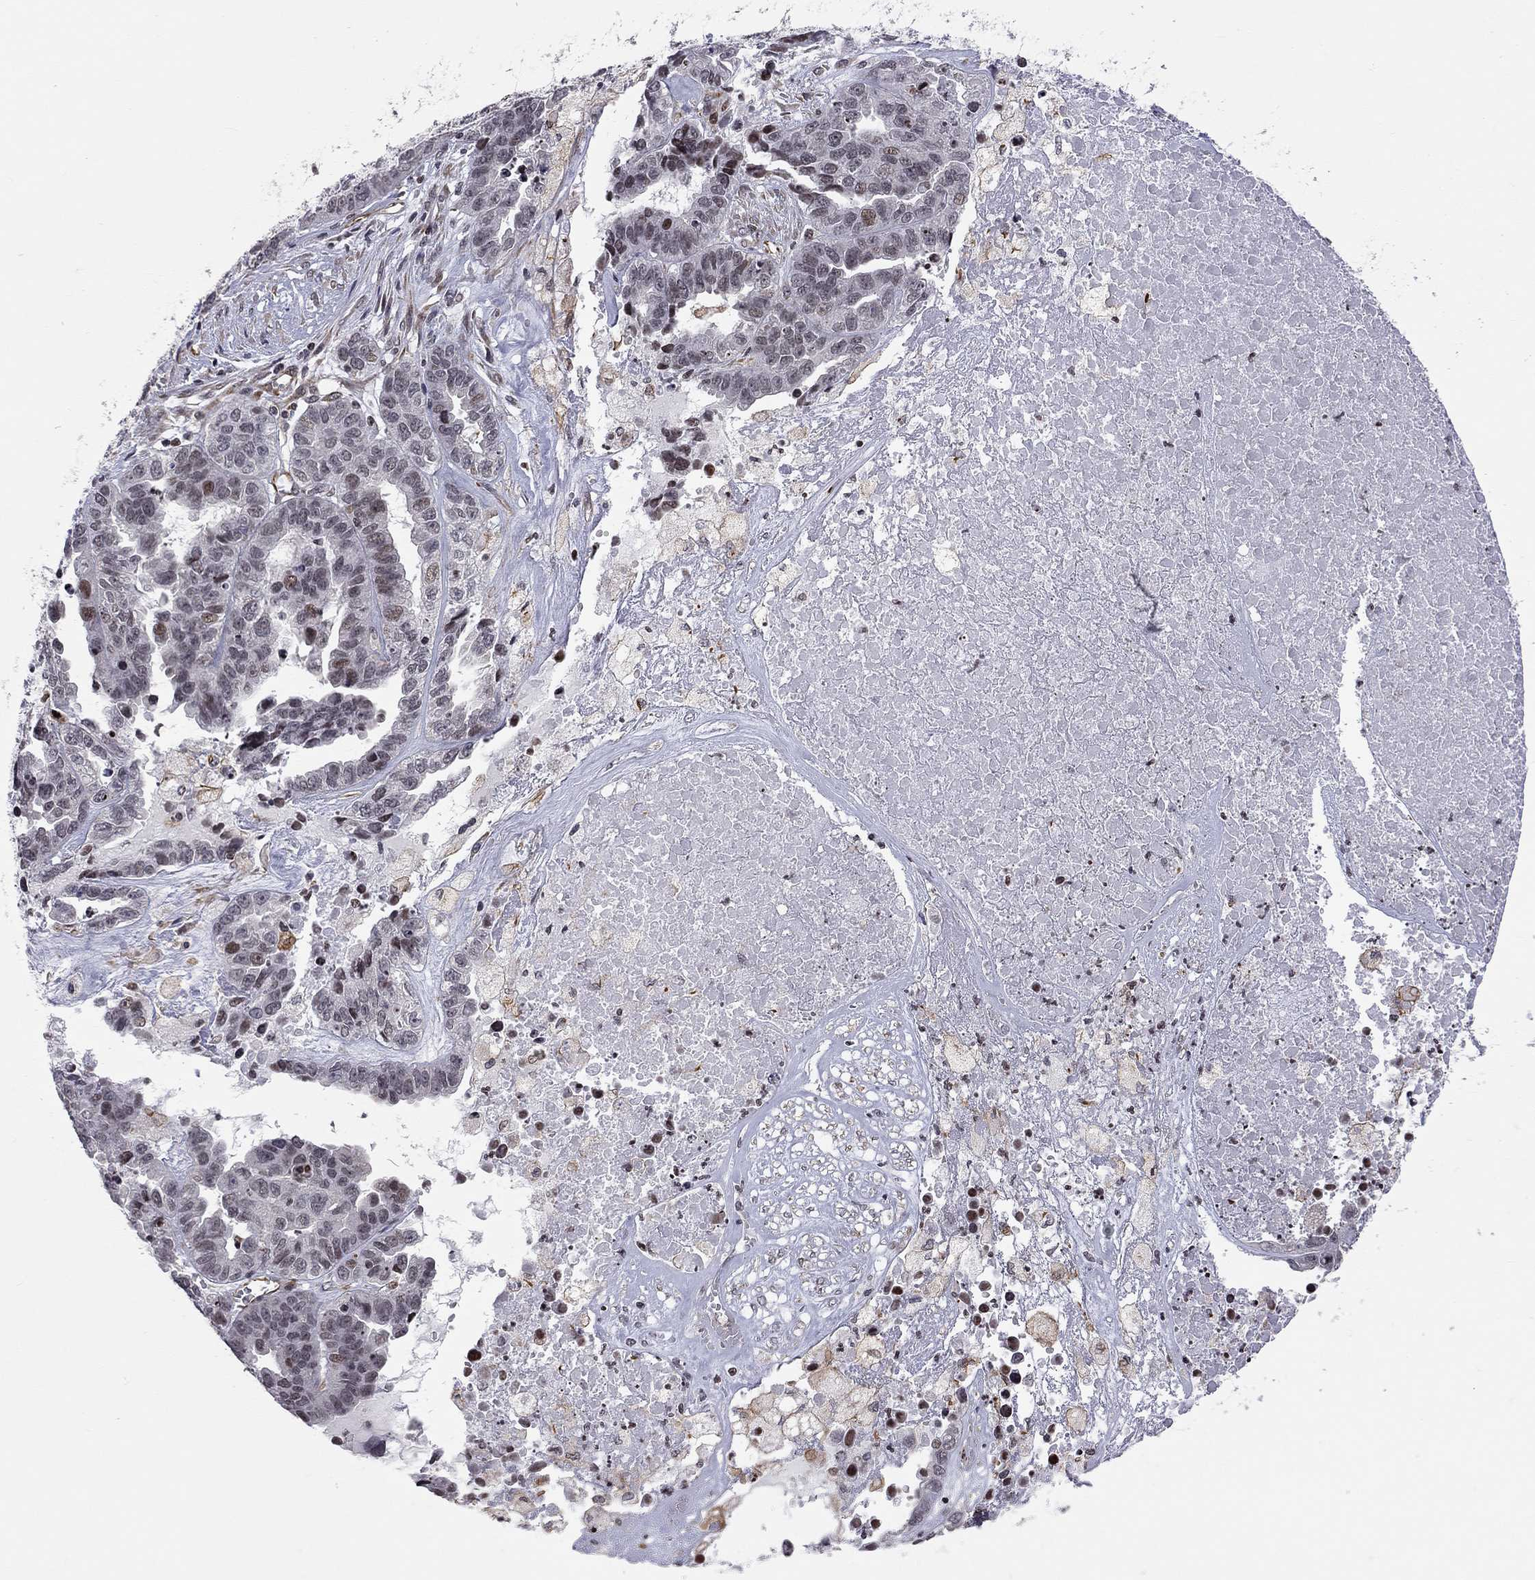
{"staining": {"intensity": "weak", "quantity": "<25%", "location": "nuclear"}, "tissue": "ovarian cancer", "cell_type": "Tumor cells", "image_type": "cancer", "snomed": [{"axis": "morphology", "description": "Cystadenocarcinoma, serous, NOS"}, {"axis": "topography", "description": "Ovary"}], "caption": "IHC photomicrograph of ovarian cancer (serous cystadenocarcinoma) stained for a protein (brown), which exhibits no expression in tumor cells.", "gene": "MTNR1B", "patient": {"sex": "female", "age": 87}}